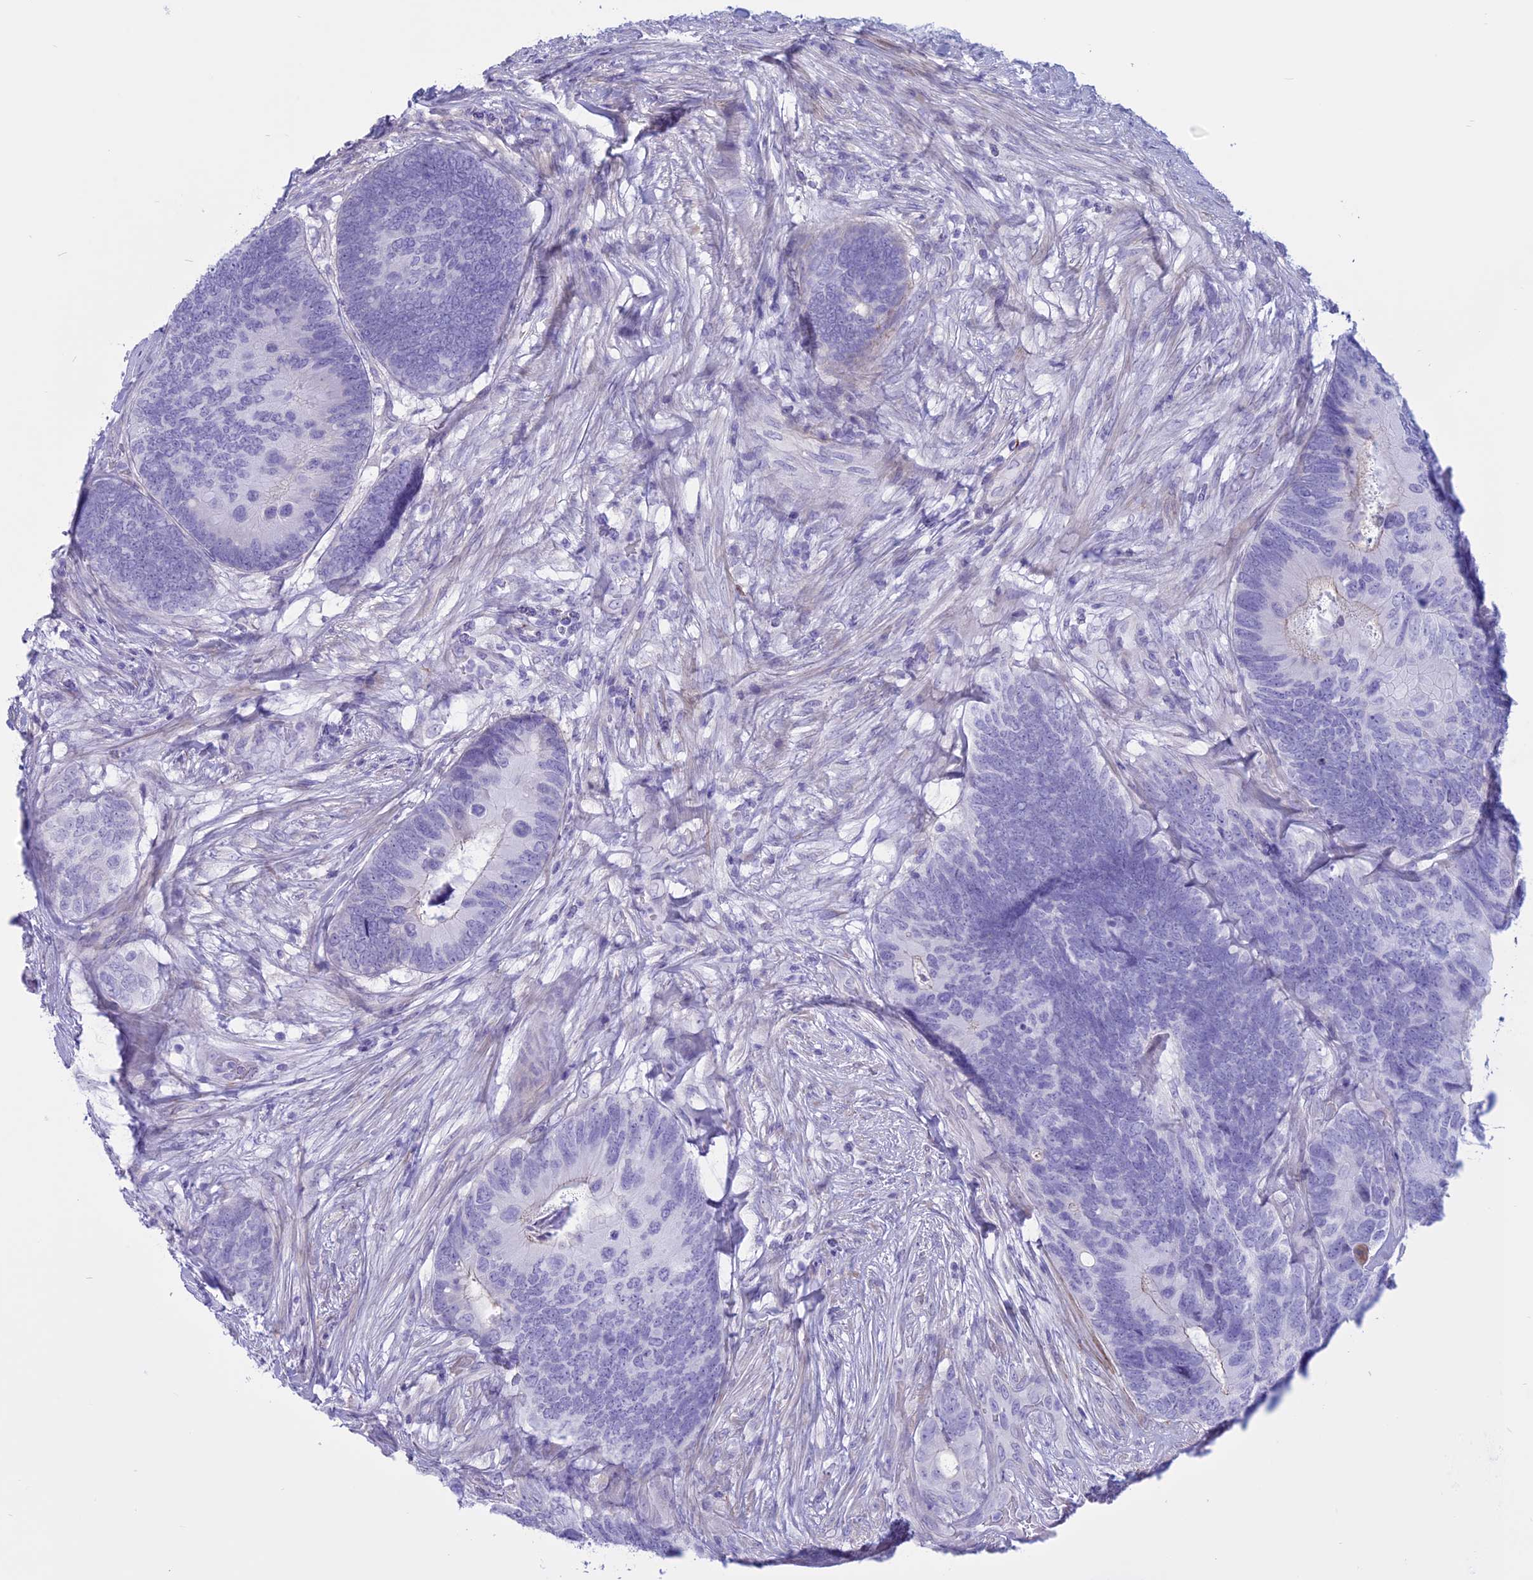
{"staining": {"intensity": "negative", "quantity": "none", "location": "none"}, "tissue": "colorectal cancer", "cell_type": "Tumor cells", "image_type": "cancer", "snomed": [{"axis": "morphology", "description": "Adenocarcinoma, NOS"}, {"axis": "topography", "description": "Colon"}], "caption": "DAB (3,3'-diaminobenzidine) immunohistochemical staining of colorectal cancer (adenocarcinoma) reveals no significant staining in tumor cells.", "gene": "SPHKAP", "patient": {"sex": "female", "age": 67}}